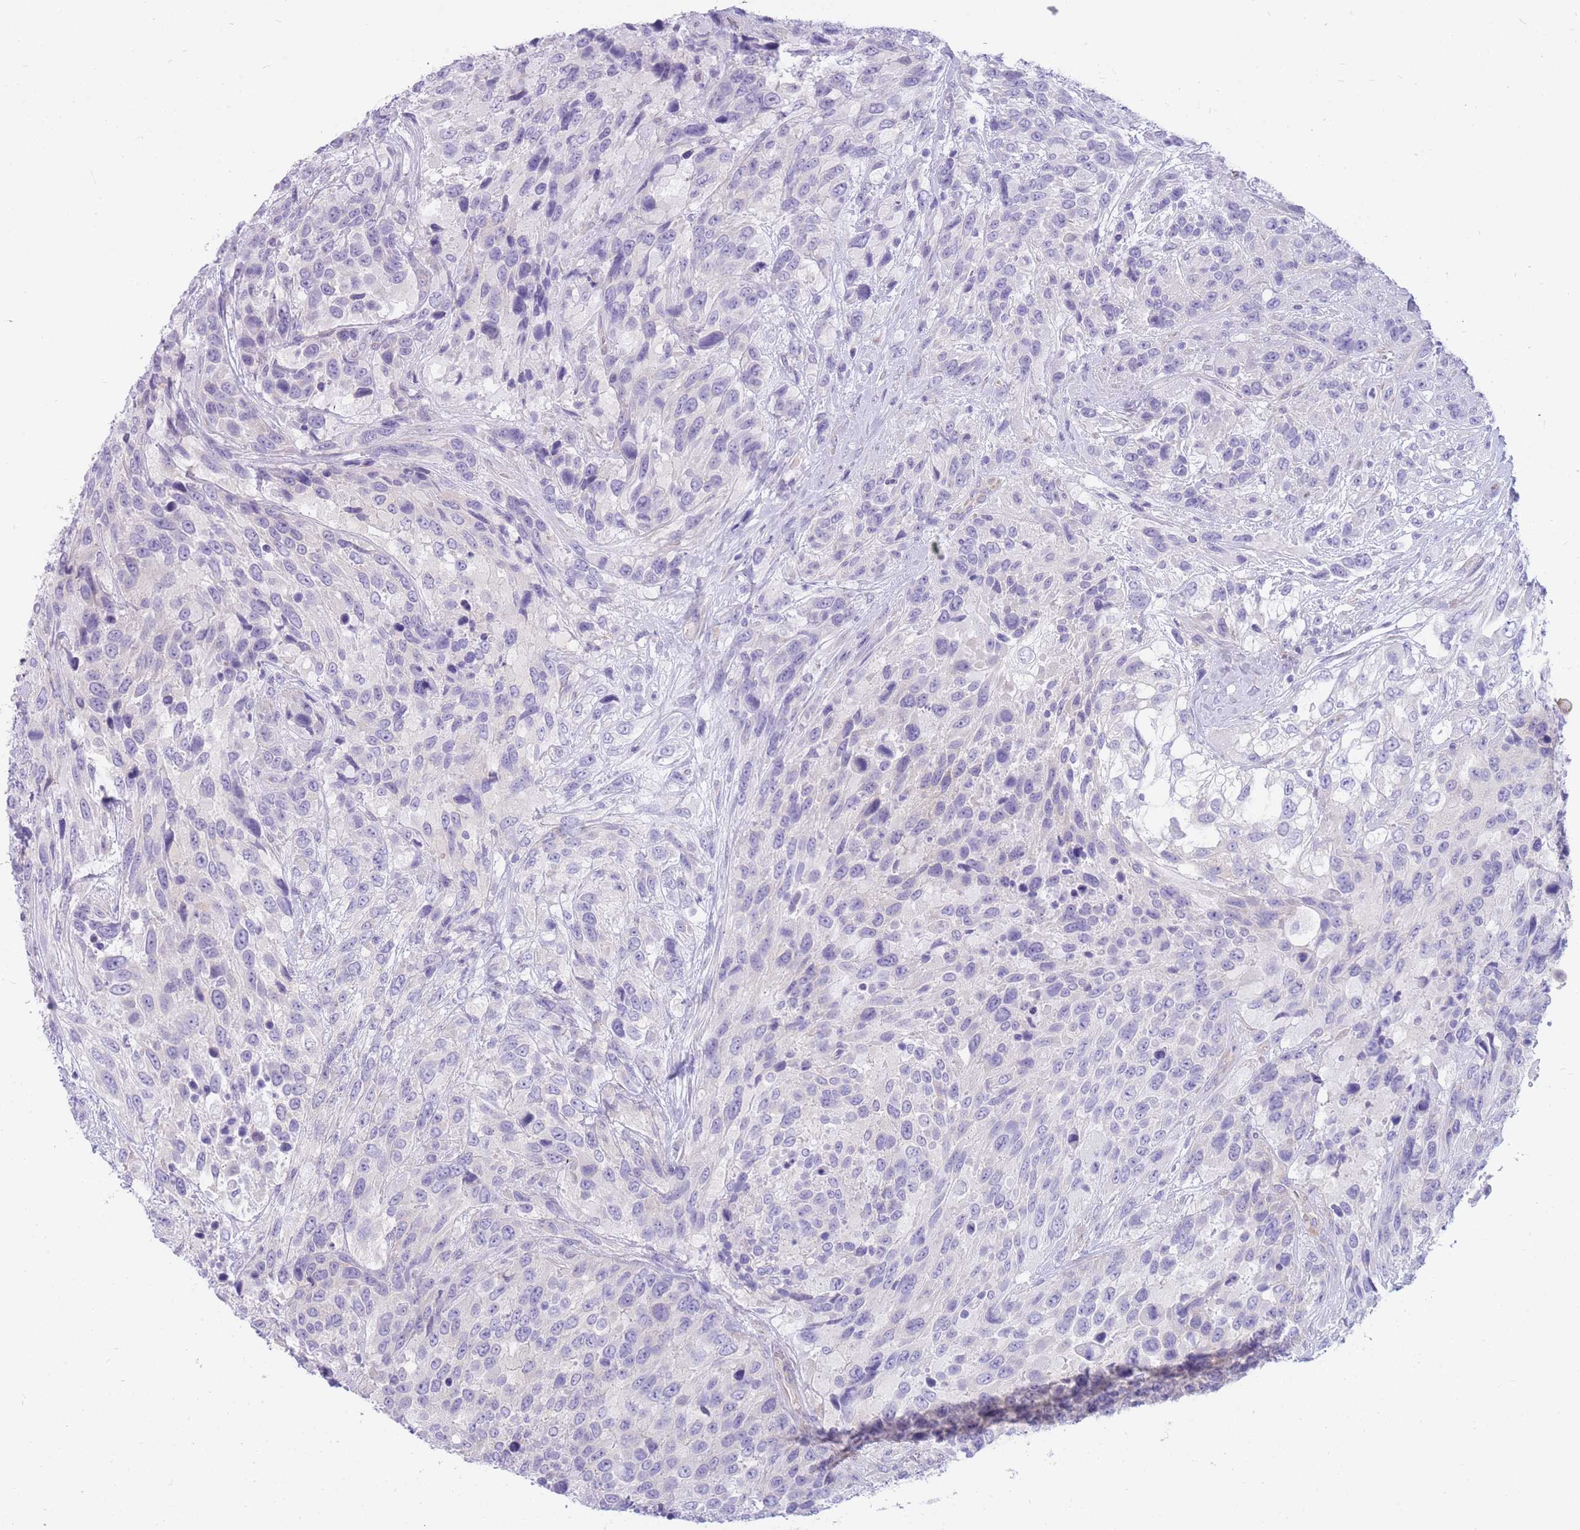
{"staining": {"intensity": "negative", "quantity": "none", "location": "none"}, "tissue": "urothelial cancer", "cell_type": "Tumor cells", "image_type": "cancer", "snomed": [{"axis": "morphology", "description": "Urothelial carcinoma, High grade"}, {"axis": "topography", "description": "Urinary bladder"}], "caption": "The IHC photomicrograph has no significant positivity in tumor cells of urothelial cancer tissue.", "gene": "MTSS2", "patient": {"sex": "female", "age": 70}}